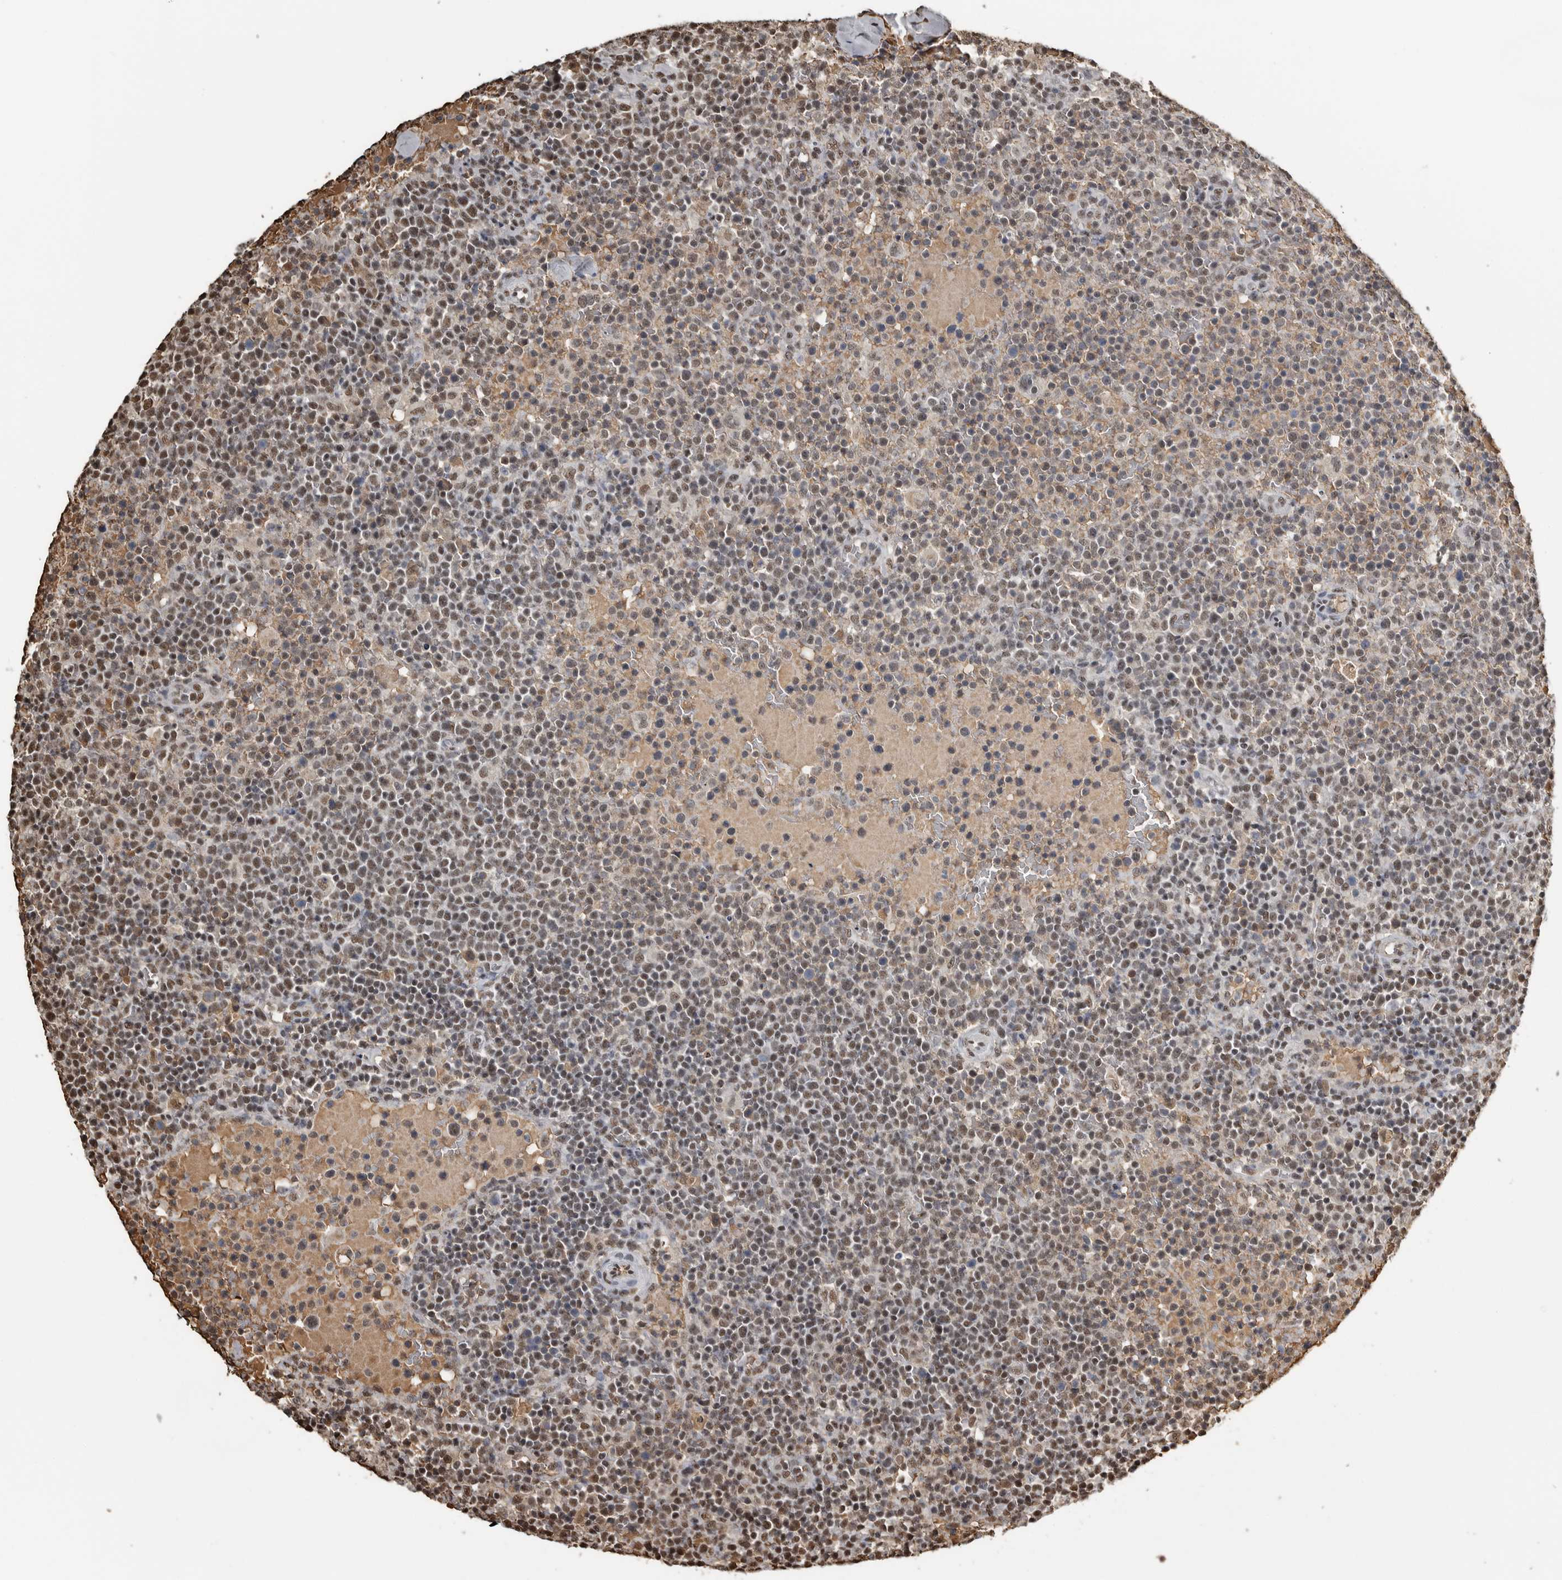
{"staining": {"intensity": "moderate", "quantity": ">75%", "location": "nuclear"}, "tissue": "lymphoma", "cell_type": "Tumor cells", "image_type": "cancer", "snomed": [{"axis": "morphology", "description": "Malignant lymphoma, non-Hodgkin's type, High grade"}, {"axis": "topography", "description": "Lymph node"}], "caption": "A brown stain labels moderate nuclear positivity of a protein in lymphoma tumor cells.", "gene": "TGS1", "patient": {"sex": "male", "age": 61}}